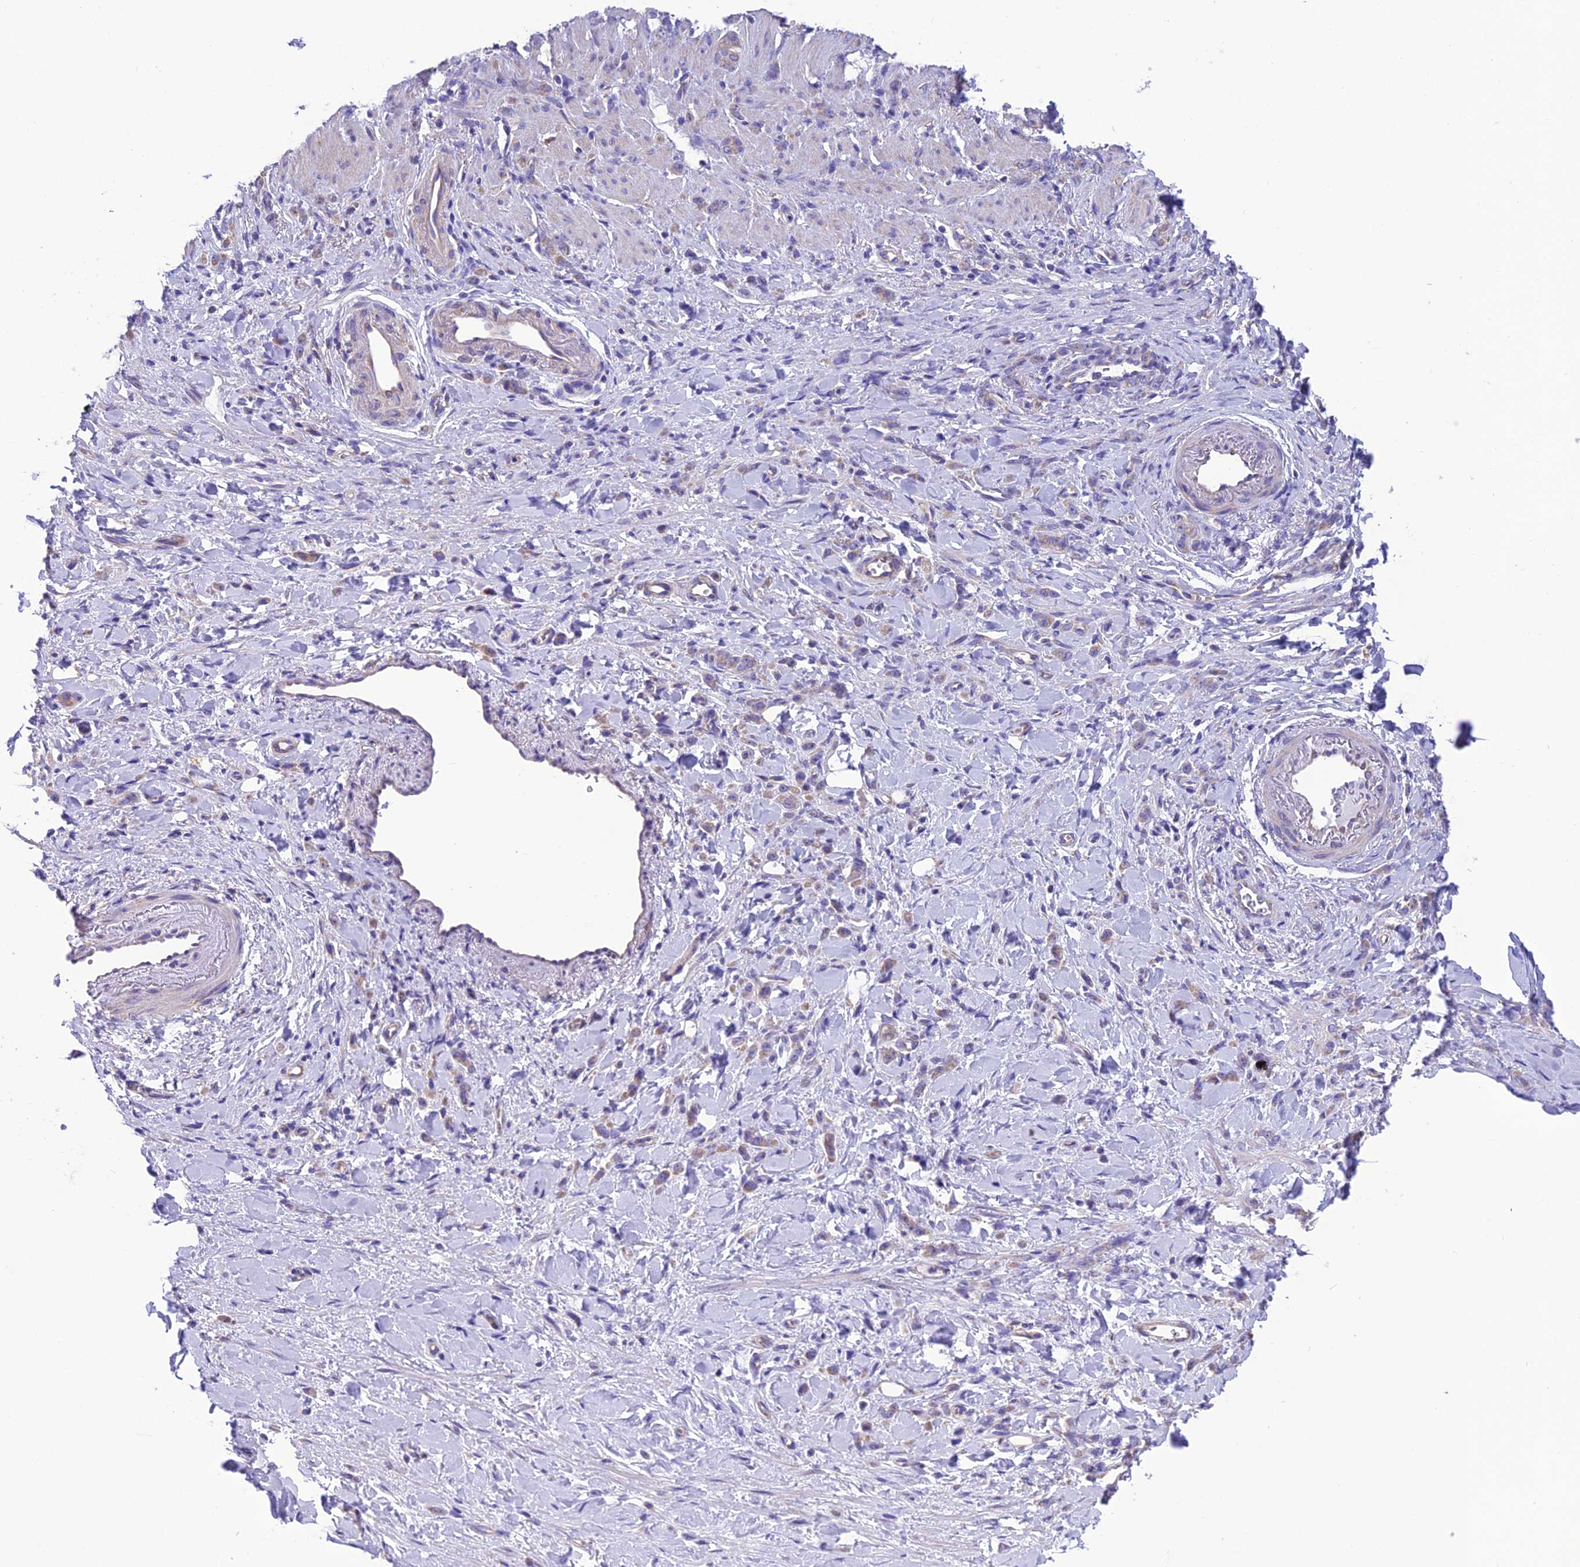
{"staining": {"intensity": "weak", "quantity": "25%-75%", "location": "cytoplasmic/membranous"}, "tissue": "stomach cancer", "cell_type": "Tumor cells", "image_type": "cancer", "snomed": [{"axis": "morphology", "description": "Normal tissue, NOS"}, {"axis": "morphology", "description": "Adenocarcinoma, NOS"}, {"axis": "topography", "description": "Stomach"}], "caption": "Immunohistochemical staining of stomach cancer (adenocarcinoma) exhibits low levels of weak cytoplasmic/membranous staining in approximately 25%-75% of tumor cells. The staining was performed using DAB, with brown indicating positive protein expression. Nuclei are stained blue with hematoxylin.", "gene": "MAP3K12", "patient": {"sex": "male", "age": 82}}